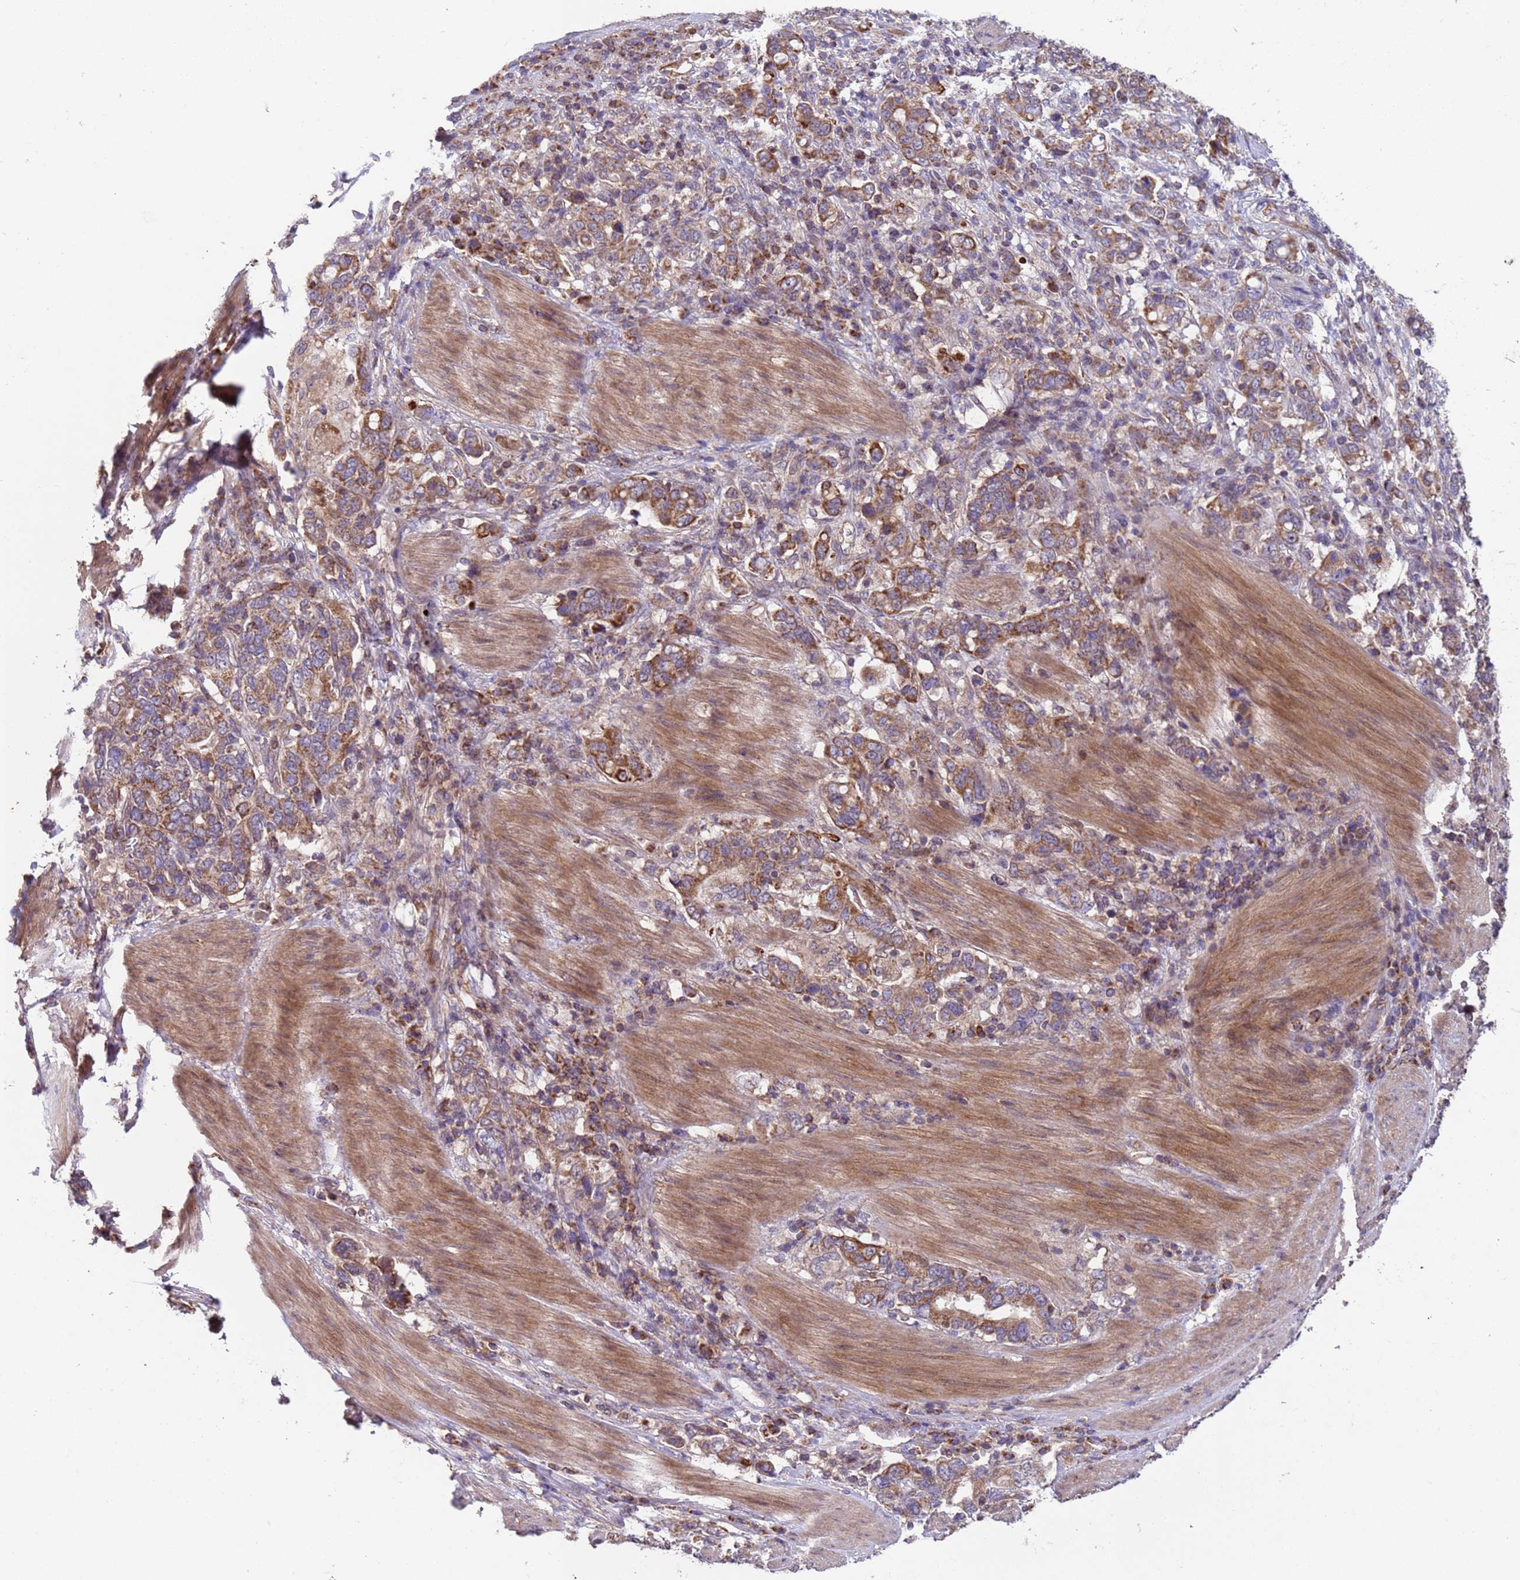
{"staining": {"intensity": "moderate", "quantity": ">75%", "location": "cytoplasmic/membranous"}, "tissue": "stomach cancer", "cell_type": "Tumor cells", "image_type": "cancer", "snomed": [{"axis": "morphology", "description": "Adenocarcinoma, NOS"}, {"axis": "topography", "description": "Stomach, upper"}, {"axis": "topography", "description": "Stomach"}], "caption": "Immunohistochemistry (IHC) (DAB) staining of human adenocarcinoma (stomach) displays moderate cytoplasmic/membranous protein positivity in about >75% of tumor cells. The staining is performed using DAB (3,3'-diaminobenzidine) brown chromogen to label protein expression. The nuclei are counter-stained blue using hematoxylin.", "gene": "ACAD8", "patient": {"sex": "male", "age": 62}}